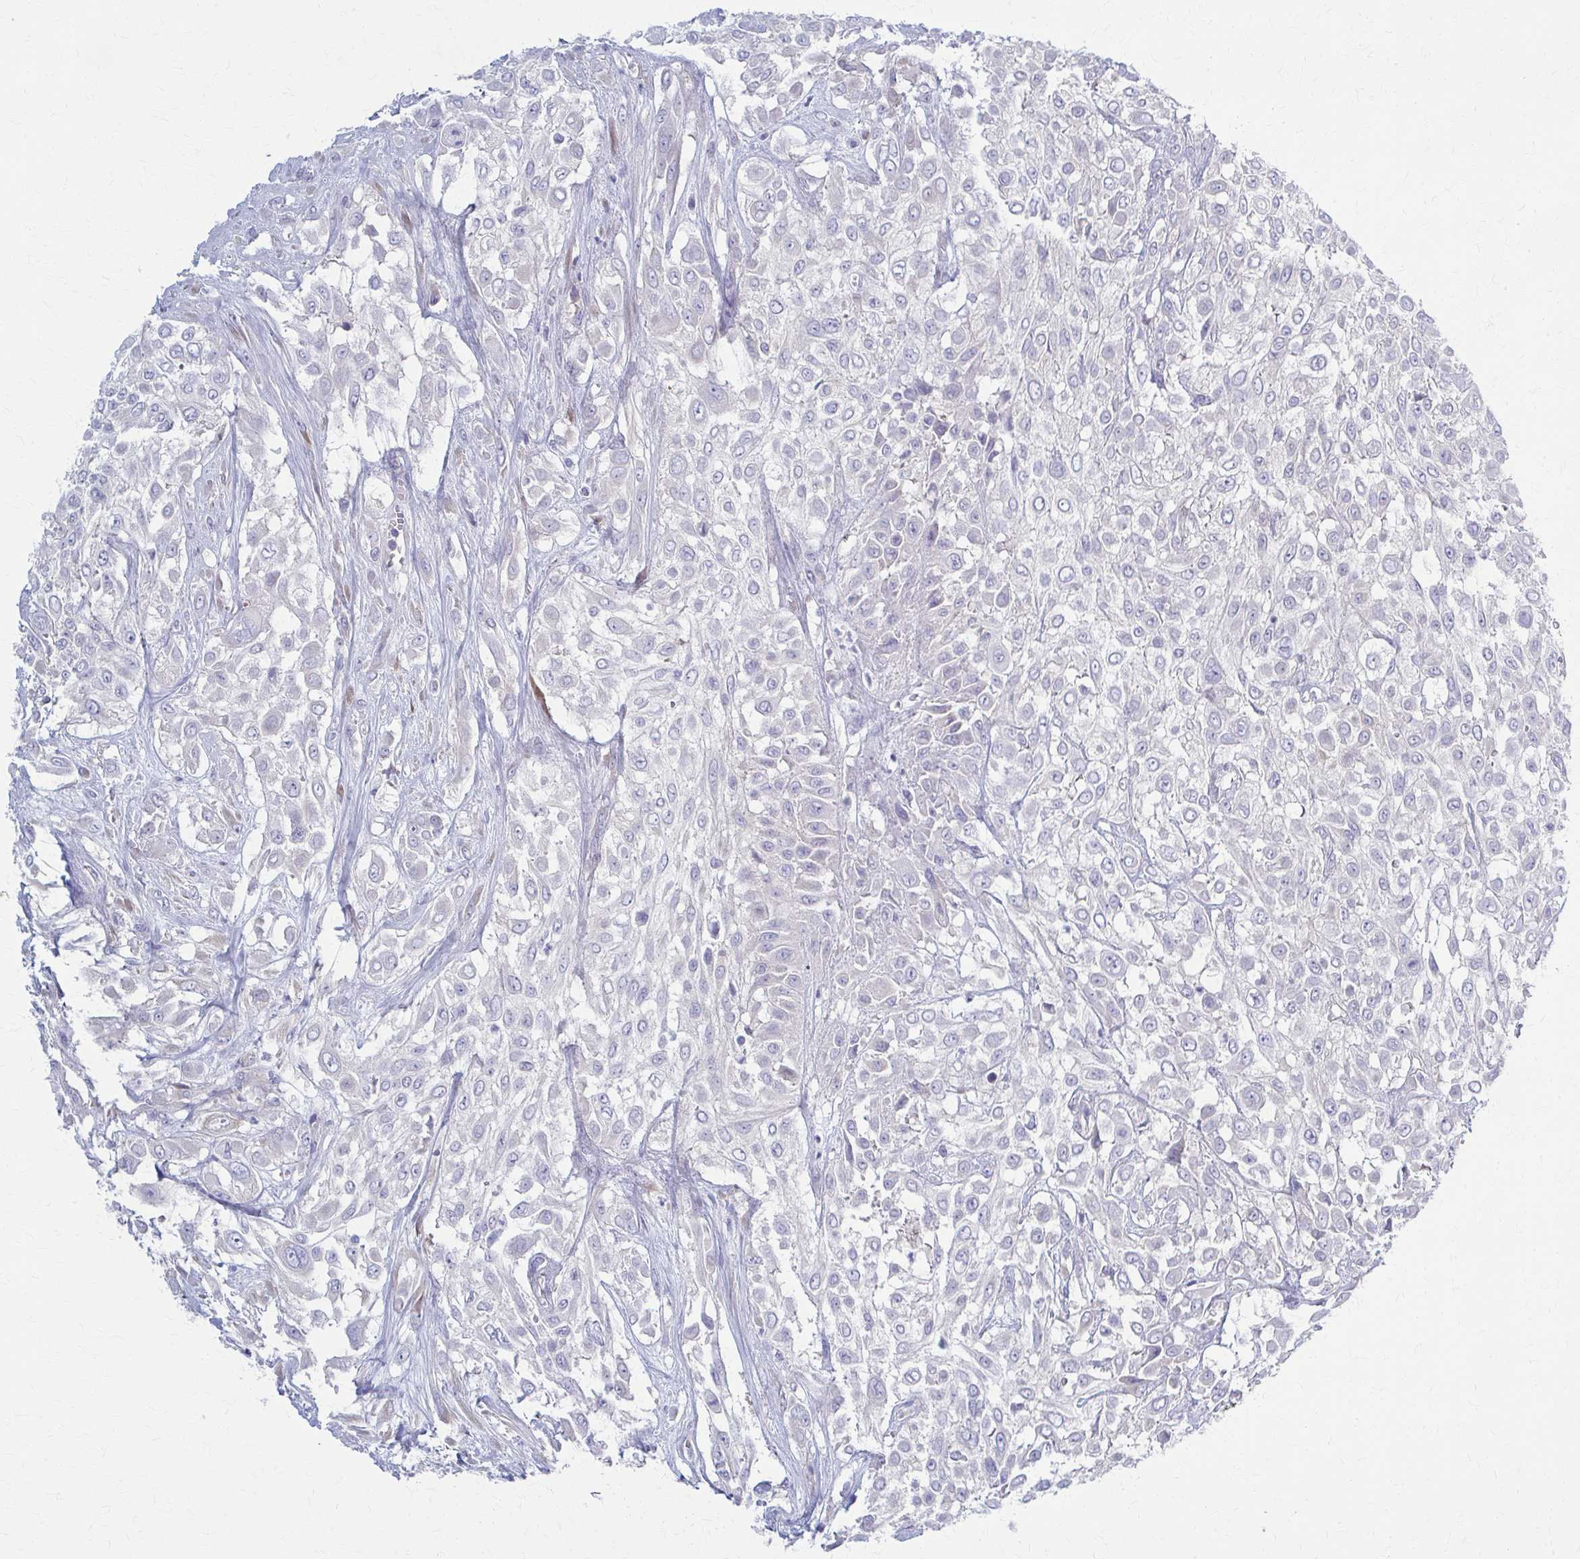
{"staining": {"intensity": "negative", "quantity": "none", "location": "none"}, "tissue": "urothelial cancer", "cell_type": "Tumor cells", "image_type": "cancer", "snomed": [{"axis": "morphology", "description": "Urothelial carcinoma, High grade"}, {"axis": "topography", "description": "Urinary bladder"}], "caption": "DAB (3,3'-diaminobenzidine) immunohistochemical staining of human urothelial cancer demonstrates no significant expression in tumor cells.", "gene": "PRKRA", "patient": {"sex": "male", "age": 57}}